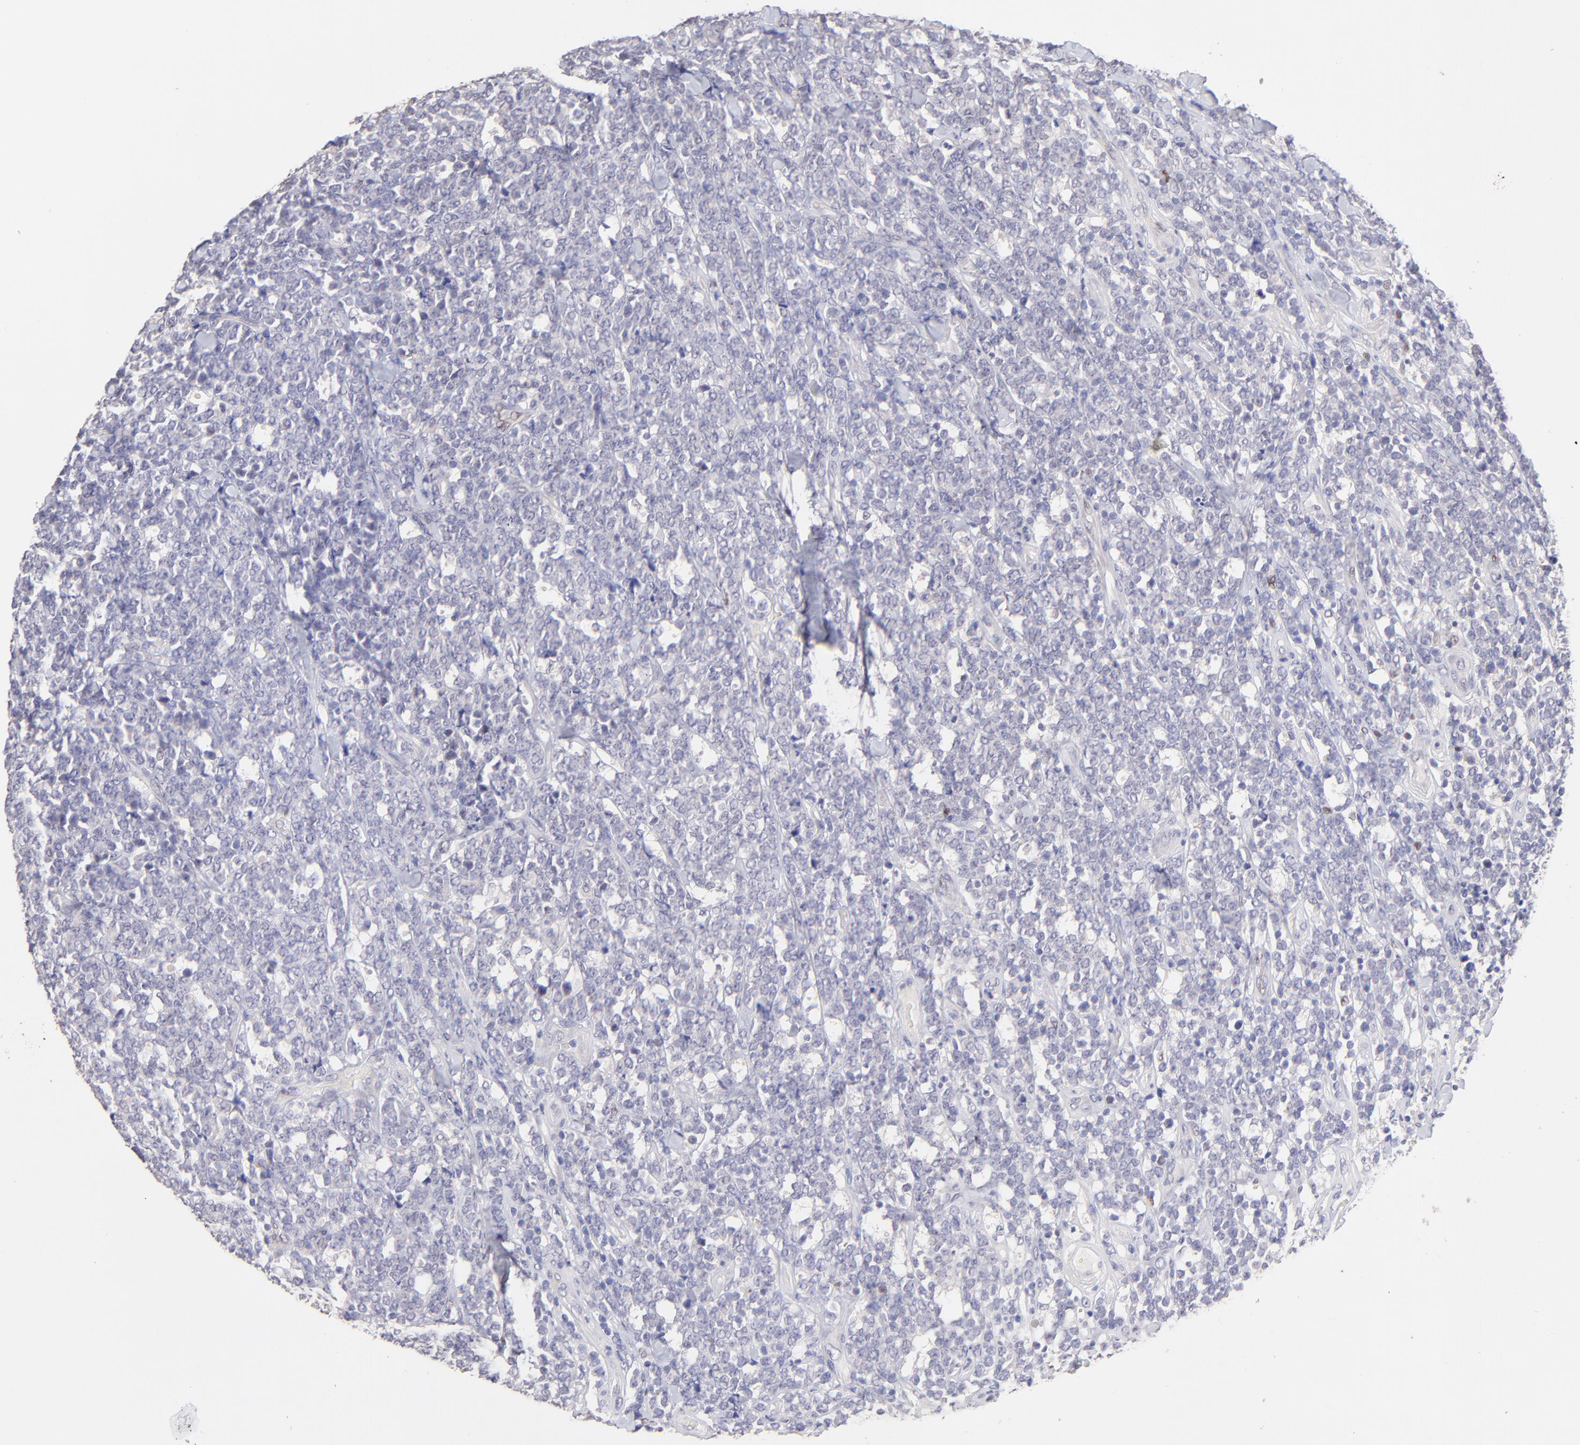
{"staining": {"intensity": "negative", "quantity": "none", "location": "none"}, "tissue": "lymphoma", "cell_type": "Tumor cells", "image_type": "cancer", "snomed": [{"axis": "morphology", "description": "Malignant lymphoma, non-Hodgkin's type, High grade"}, {"axis": "topography", "description": "Small intestine"}, {"axis": "topography", "description": "Colon"}], "caption": "High power microscopy image of an IHC photomicrograph of lymphoma, revealing no significant positivity in tumor cells.", "gene": "KLF4", "patient": {"sex": "male", "age": 8}}